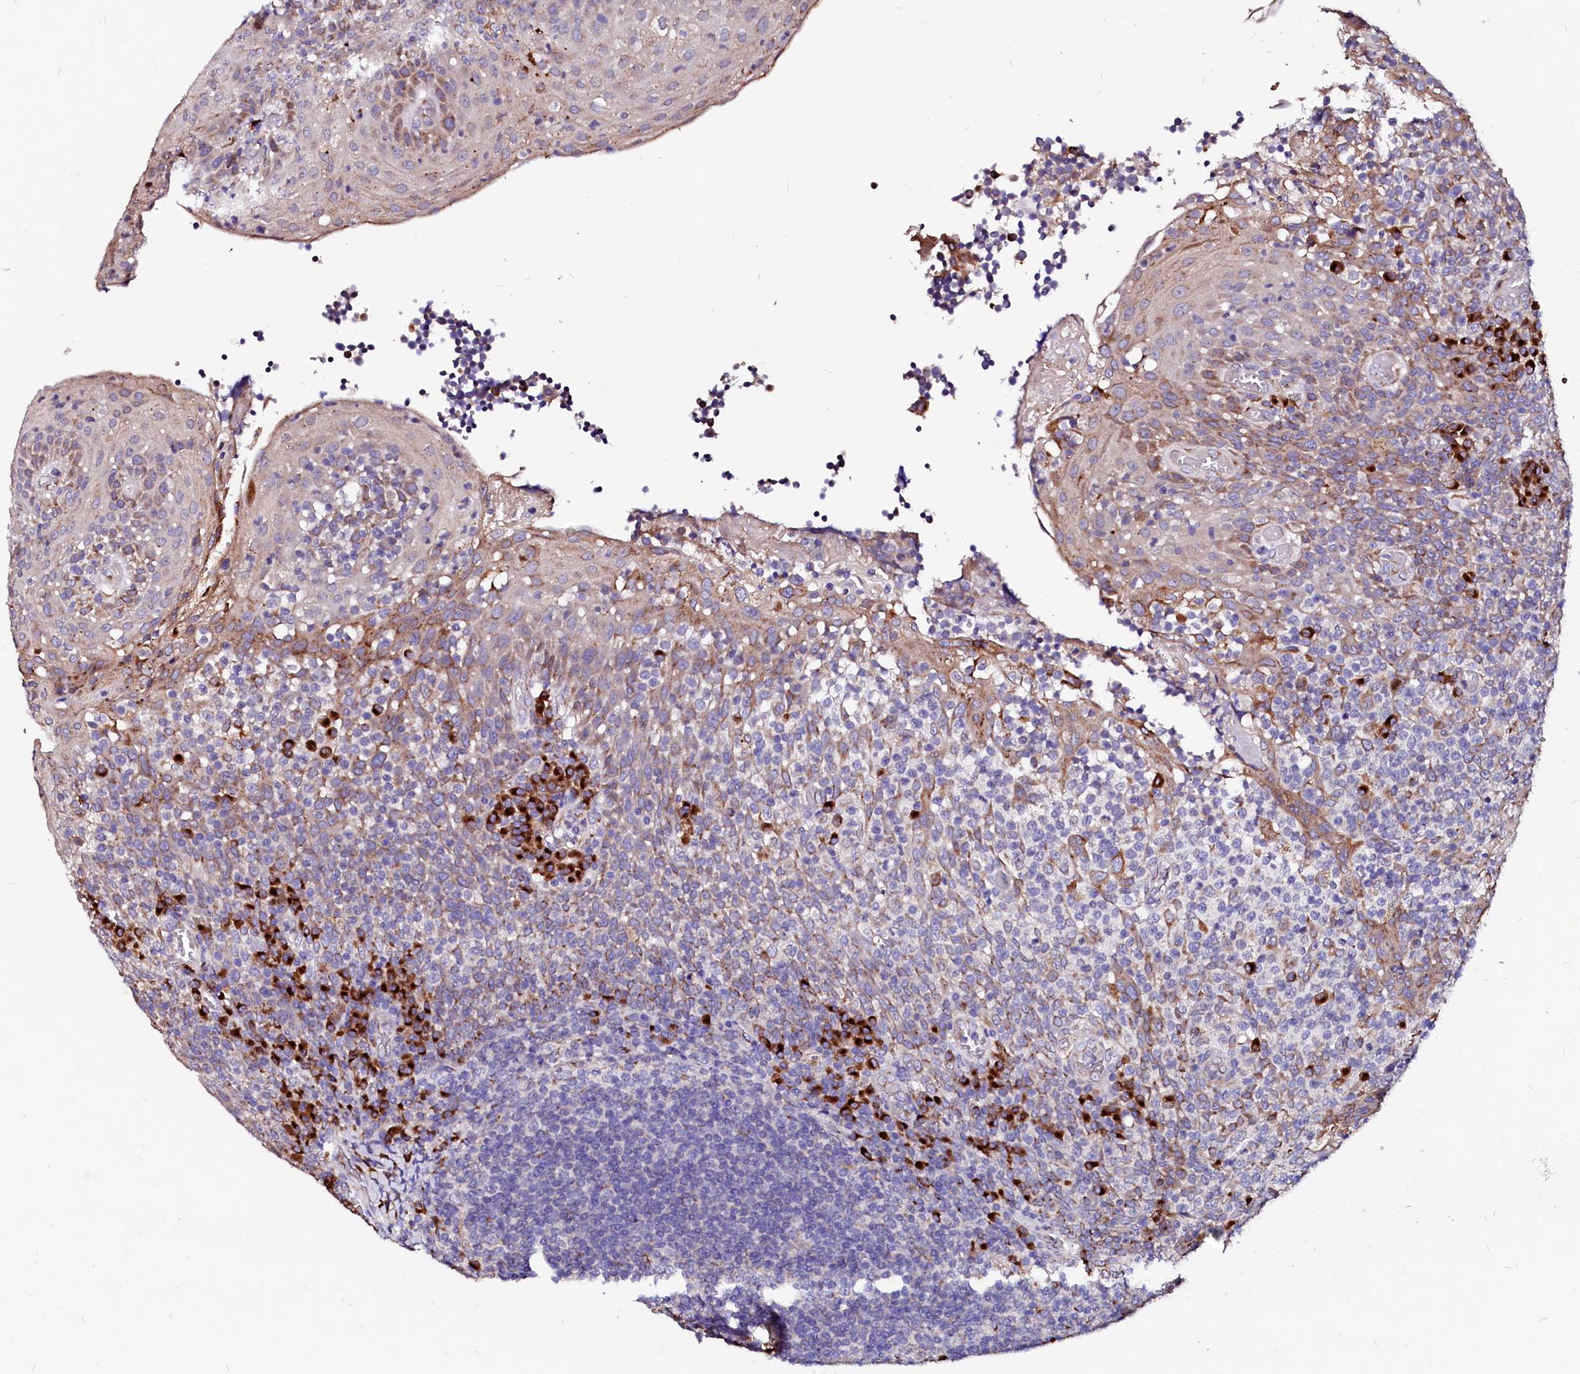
{"staining": {"intensity": "negative", "quantity": "none", "location": "none"}, "tissue": "tonsil", "cell_type": "Germinal center cells", "image_type": "normal", "snomed": [{"axis": "morphology", "description": "Normal tissue, NOS"}, {"axis": "topography", "description": "Tonsil"}], "caption": "DAB immunohistochemical staining of unremarkable human tonsil shows no significant expression in germinal center cells. Brightfield microscopy of IHC stained with DAB (brown) and hematoxylin (blue), captured at high magnification.", "gene": "LMAN1", "patient": {"sex": "female", "age": 19}}